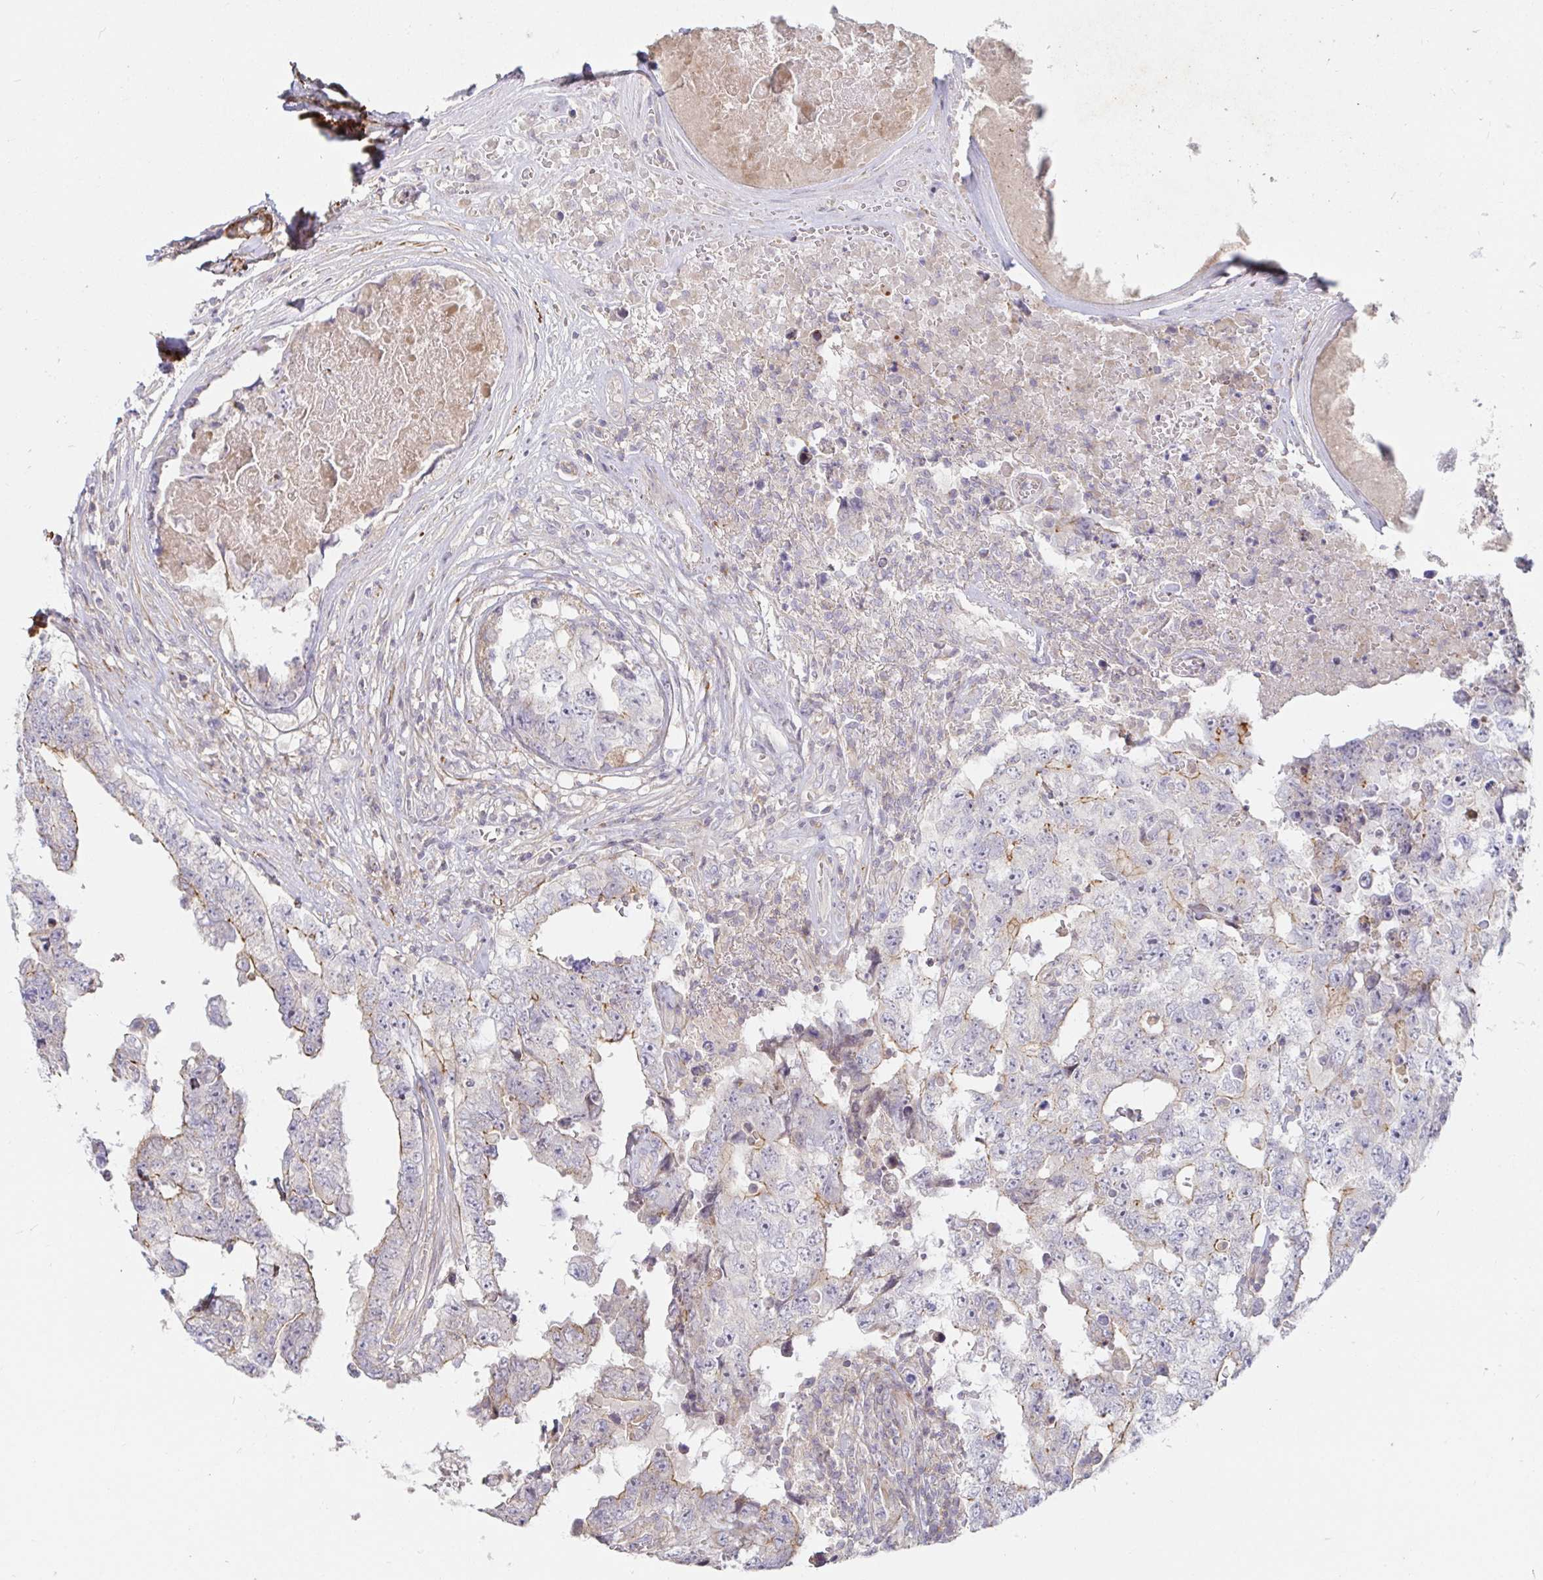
{"staining": {"intensity": "weak", "quantity": "<25%", "location": "cytoplasmic/membranous"}, "tissue": "testis cancer", "cell_type": "Tumor cells", "image_type": "cancer", "snomed": [{"axis": "morphology", "description": "Normal tissue, NOS"}, {"axis": "morphology", "description": "Carcinoma, Embryonal, NOS"}, {"axis": "topography", "description": "Testis"}, {"axis": "topography", "description": "Epididymis"}], "caption": "Immunohistochemistry of embryonal carcinoma (testis) shows no staining in tumor cells.", "gene": "SSH2", "patient": {"sex": "male", "age": 25}}